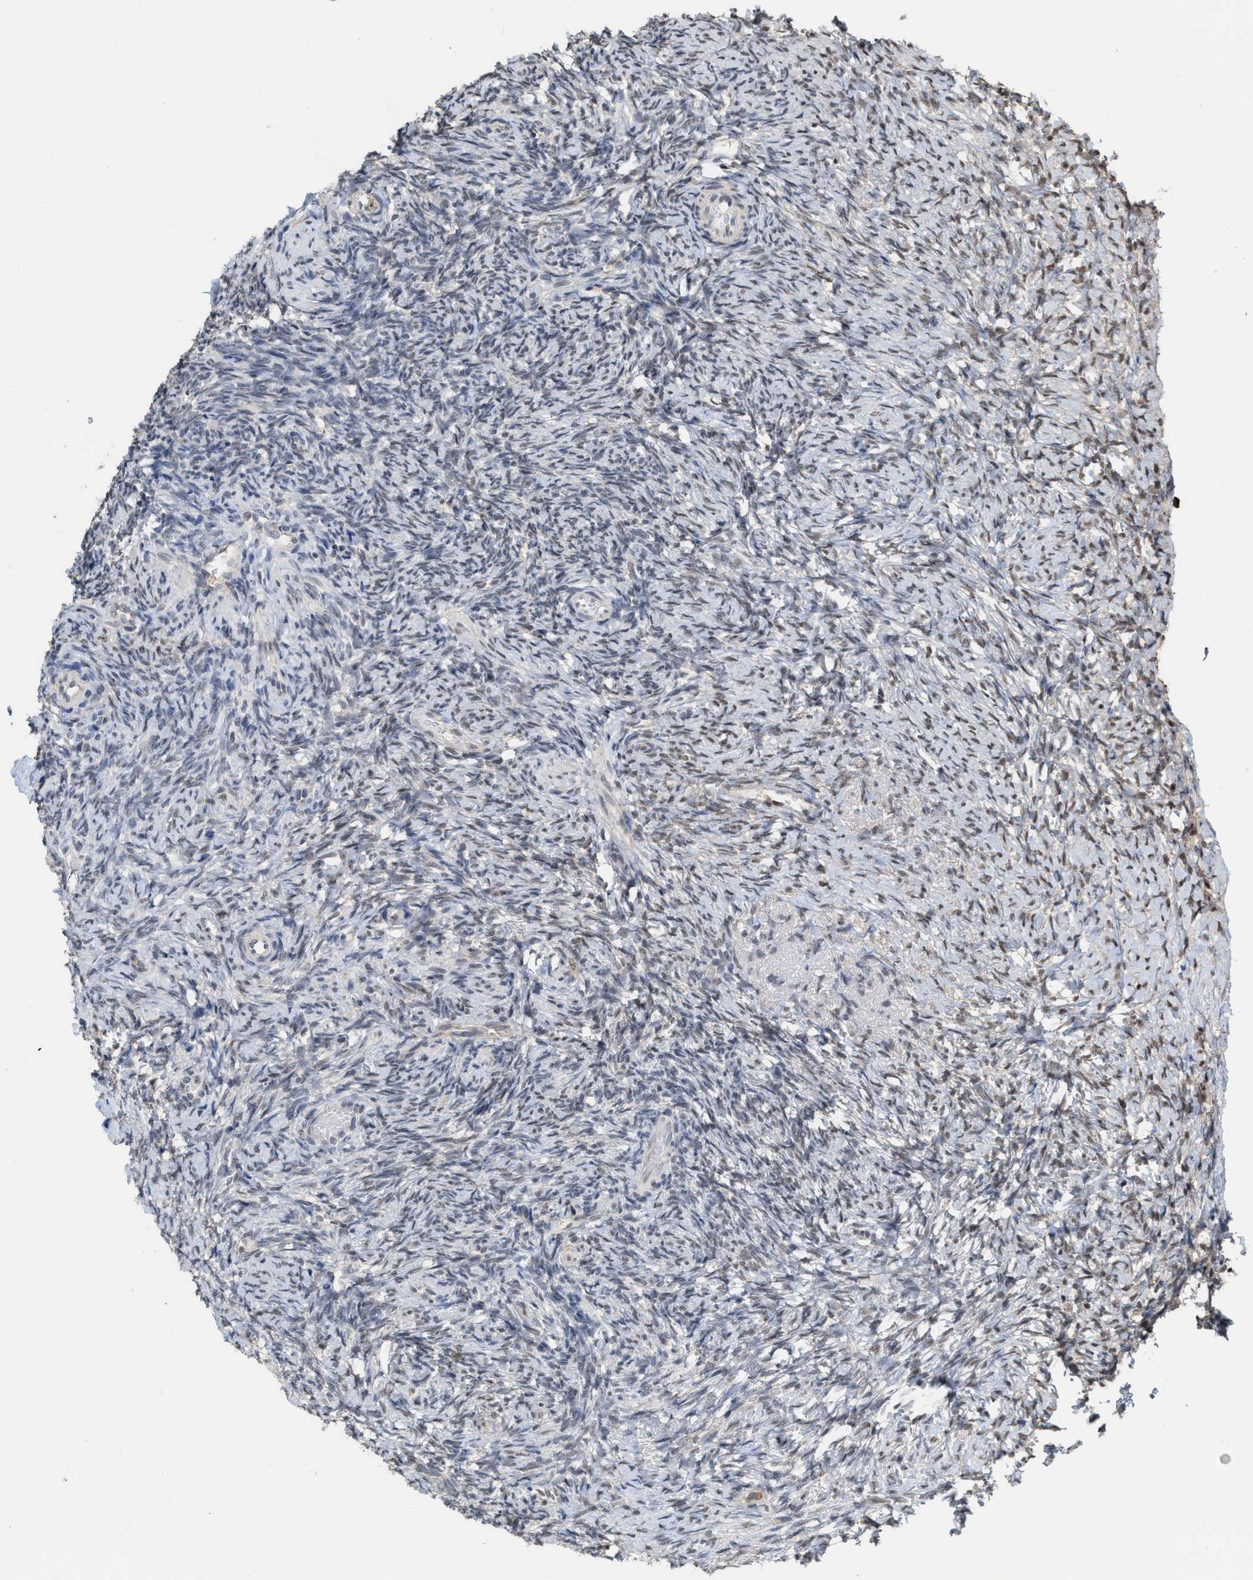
{"staining": {"intensity": "strong", "quantity": ">75%", "location": "cytoplasmic/membranous"}, "tissue": "ovary", "cell_type": "Follicle cells", "image_type": "normal", "snomed": [{"axis": "morphology", "description": "Normal tissue, NOS"}, {"axis": "topography", "description": "Ovary"}], "caption": "Ovary stained with a brown dye exhibits strong cytoplasmic/membranous positive positivity in about >75% of follicle cells.", "gene": "BAIAP2L1", "patient": {"sex": "female", "age": 41}}